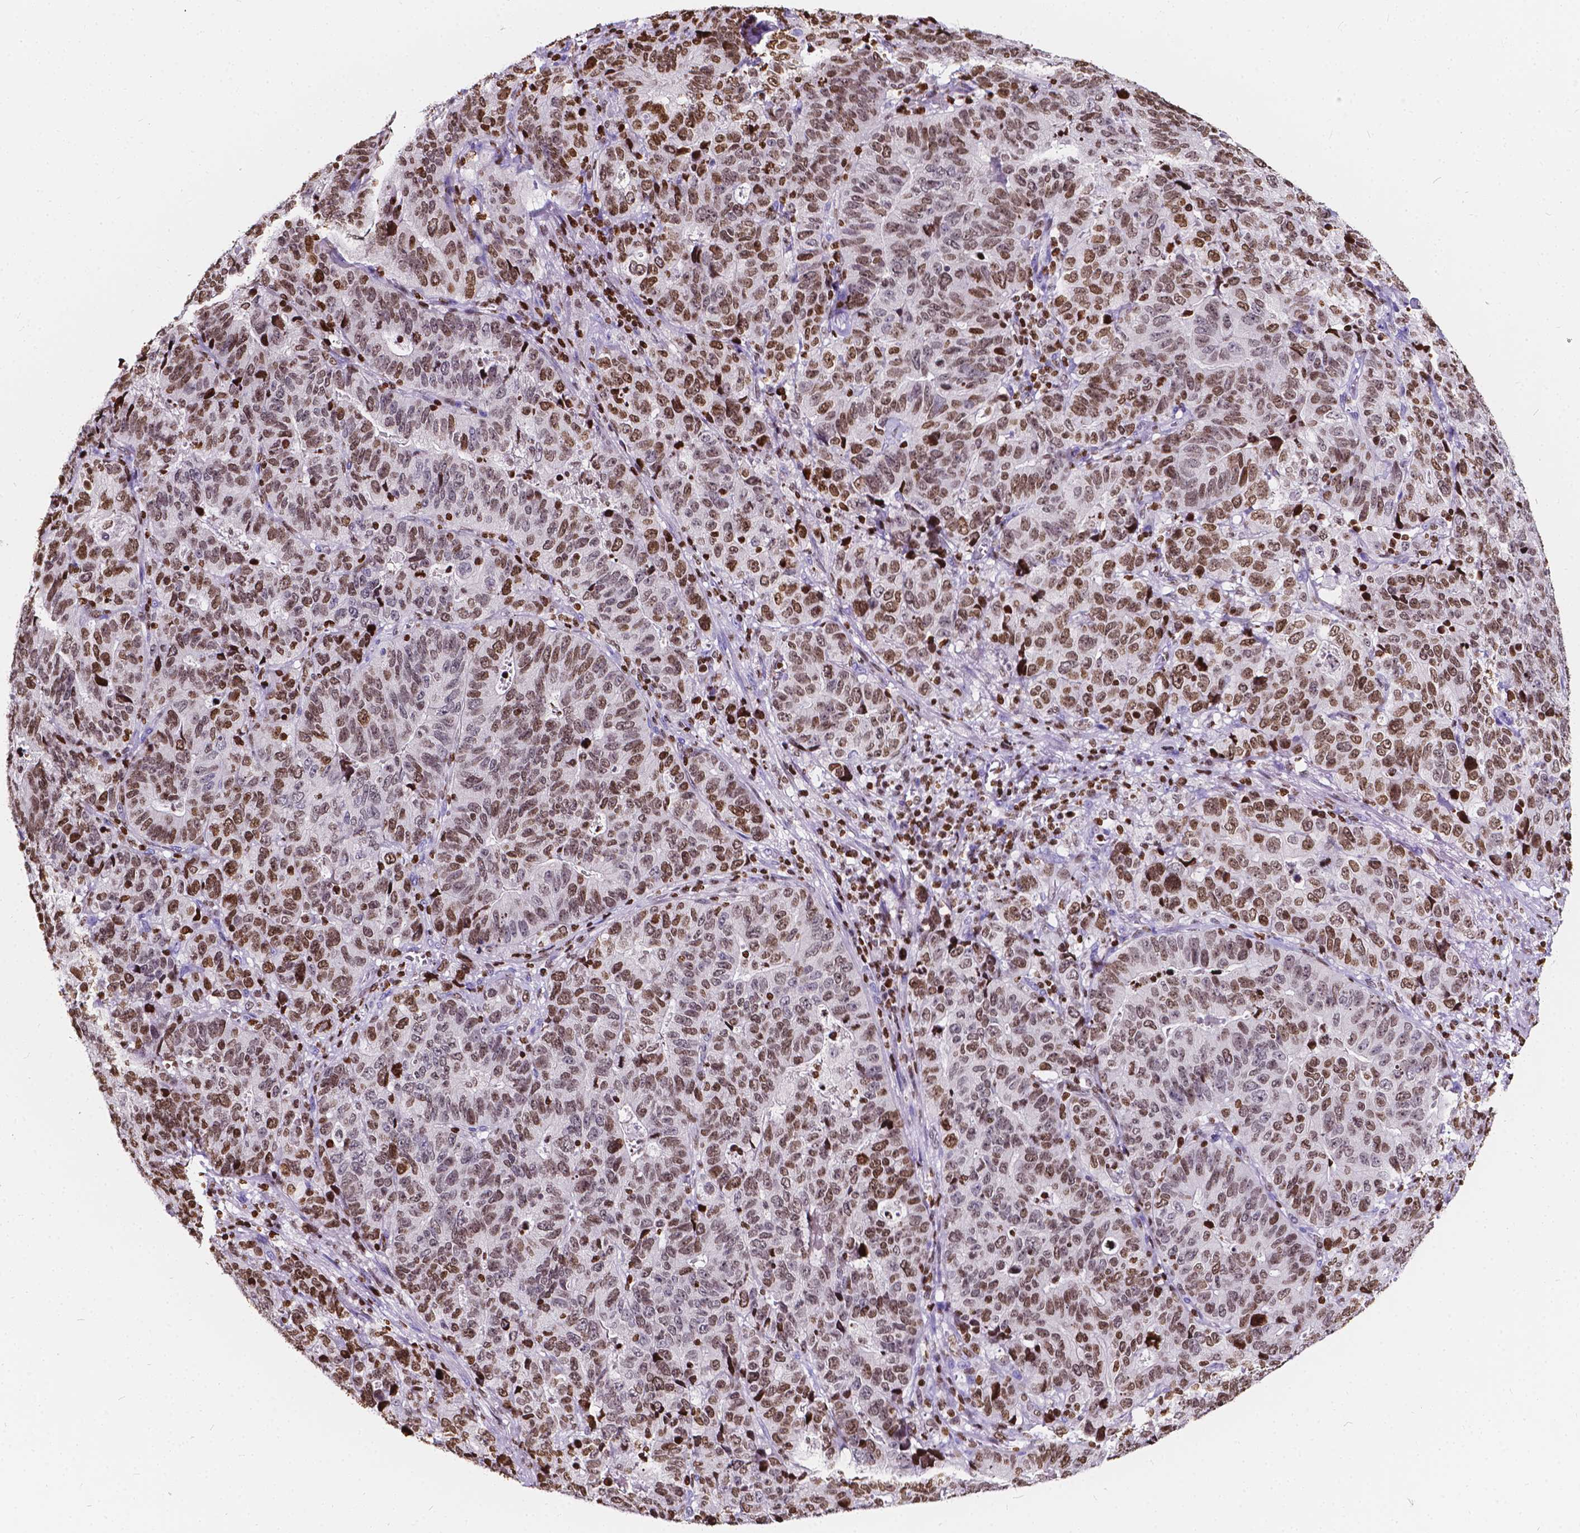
{"staining": {"intensity": "moderate", "quantity": ">75%", "location": "nuclear"}, "tissue": "stomach cancer", "cell_type": "Tumor cells", "image_type": "cancer", "snomed": [{"axis": "morphology", "description": "Adenocarcinoma, NOS"}, {"axis": "topography", "description": "Stomach, upper"}], "caption": "A medium amount of moderate nuclear expression is seen in approximately >75% of tumor cells in stomach cancer tissue. The staining is performed using DAB brown chromogen to label protein expression. The nuclei are counter-stained blue using hematoxylin.", "gene": "CBY3", "patient": {"sex": "female", "age": 67}}